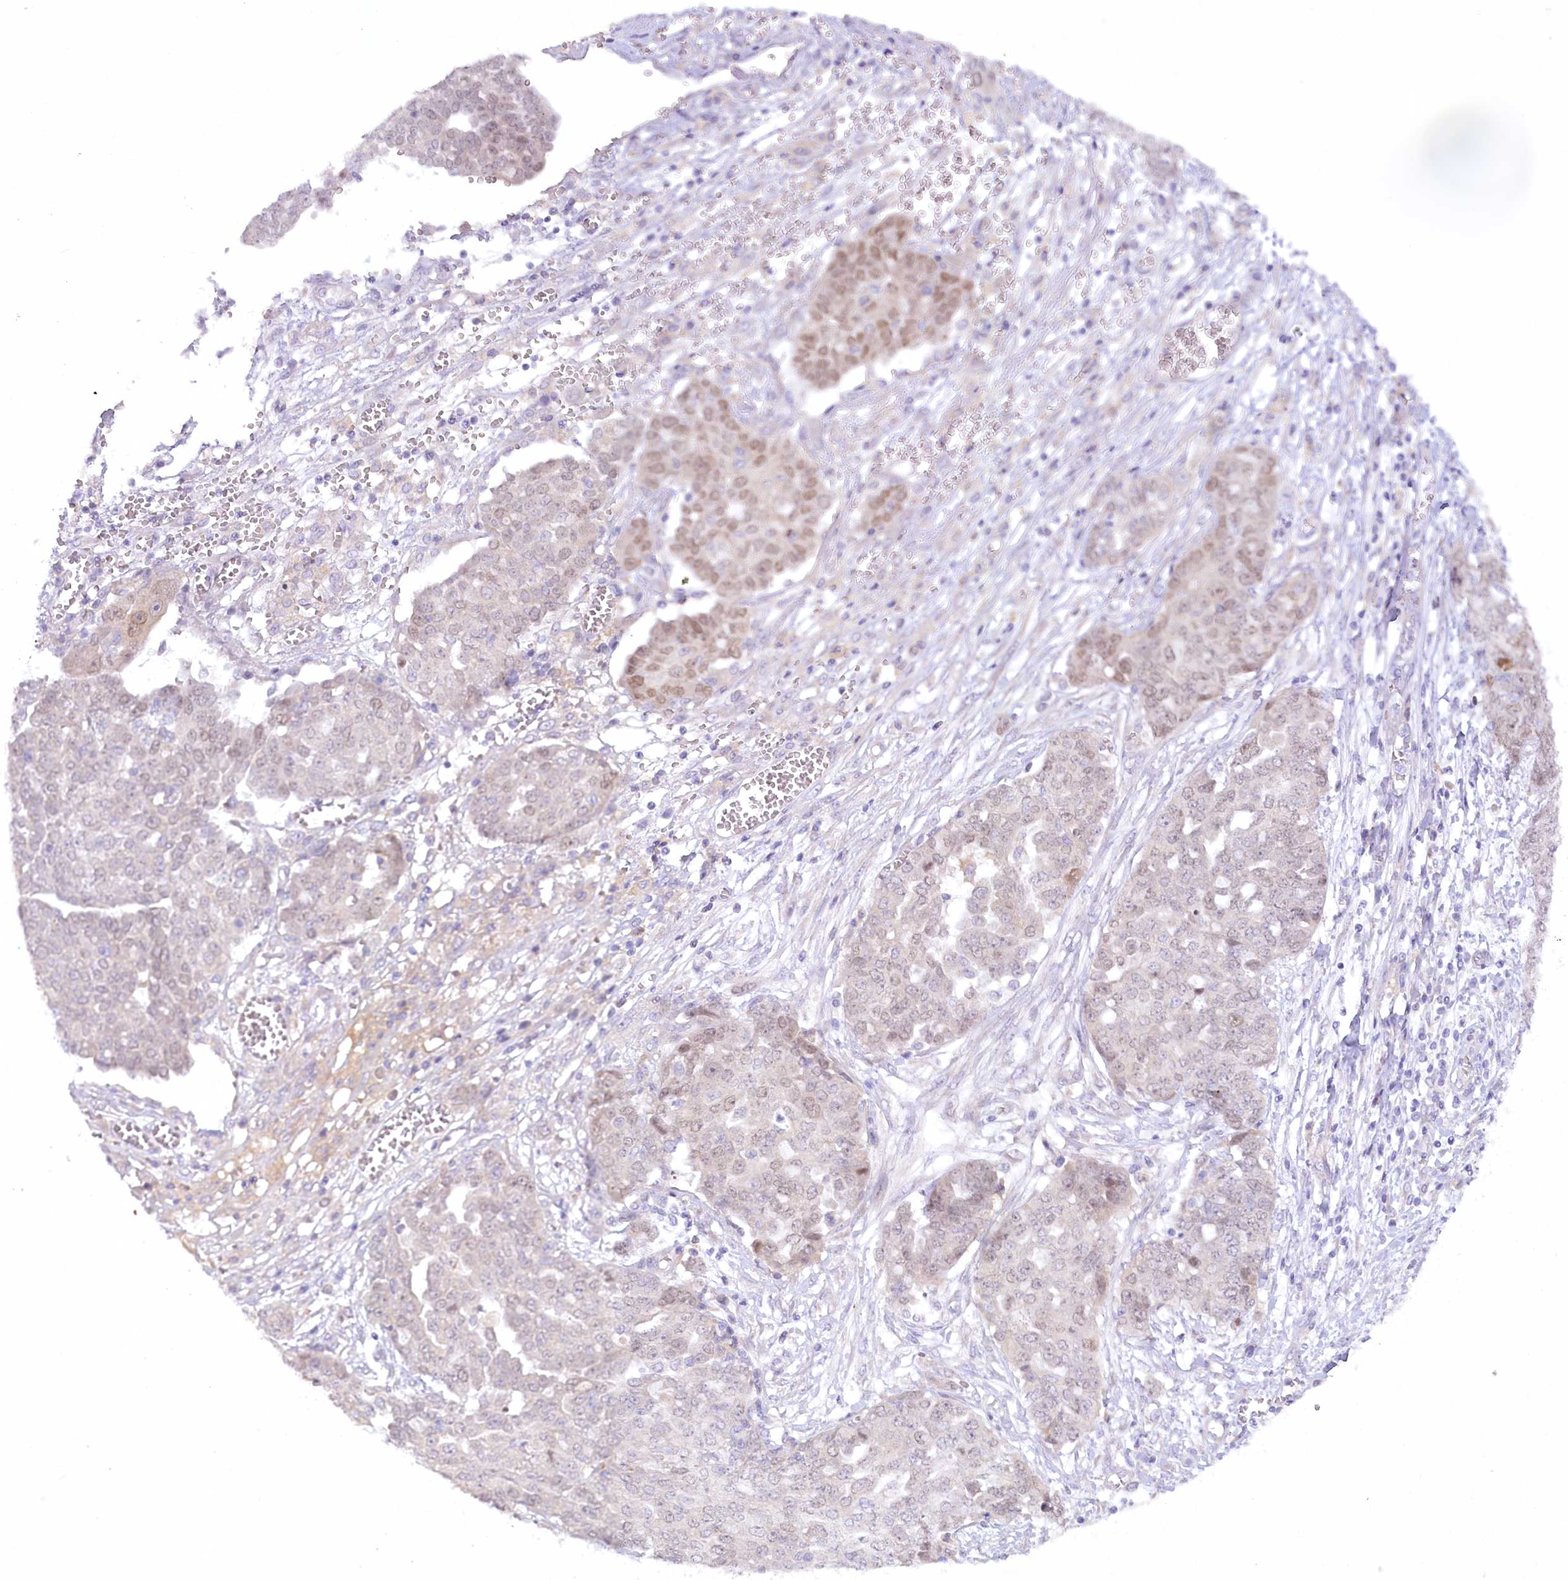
{"staining": {"intensity": "weak", "quantity": "25%-75%", "location": "nuclear"}, "tissue": "ovarian cancer", "cell_type": "Tumor cells", "image_type": "cancer", "snomed": [{"axis": "morphology", "description": "Cystadenocarcinoma, serous, NOS"}, {"axis": "topography", "description": "Soft tissue"}, {"axis": "topography", "description": "Ovary"}], "caption": "Immunohistochemistry (DAB (3,3'-diaminobenzidine)) staining of ovarian cancer shows weak nuclear protein positivity in approximately 25%-75% of tumor cells. The protein of interest is stained brown, and the nuclei are stained in blue (DAB IHC with brightfield microscopy, high magnification).", "gene": "EFHC2", "patient": {"sex": "female", "age": 57}}